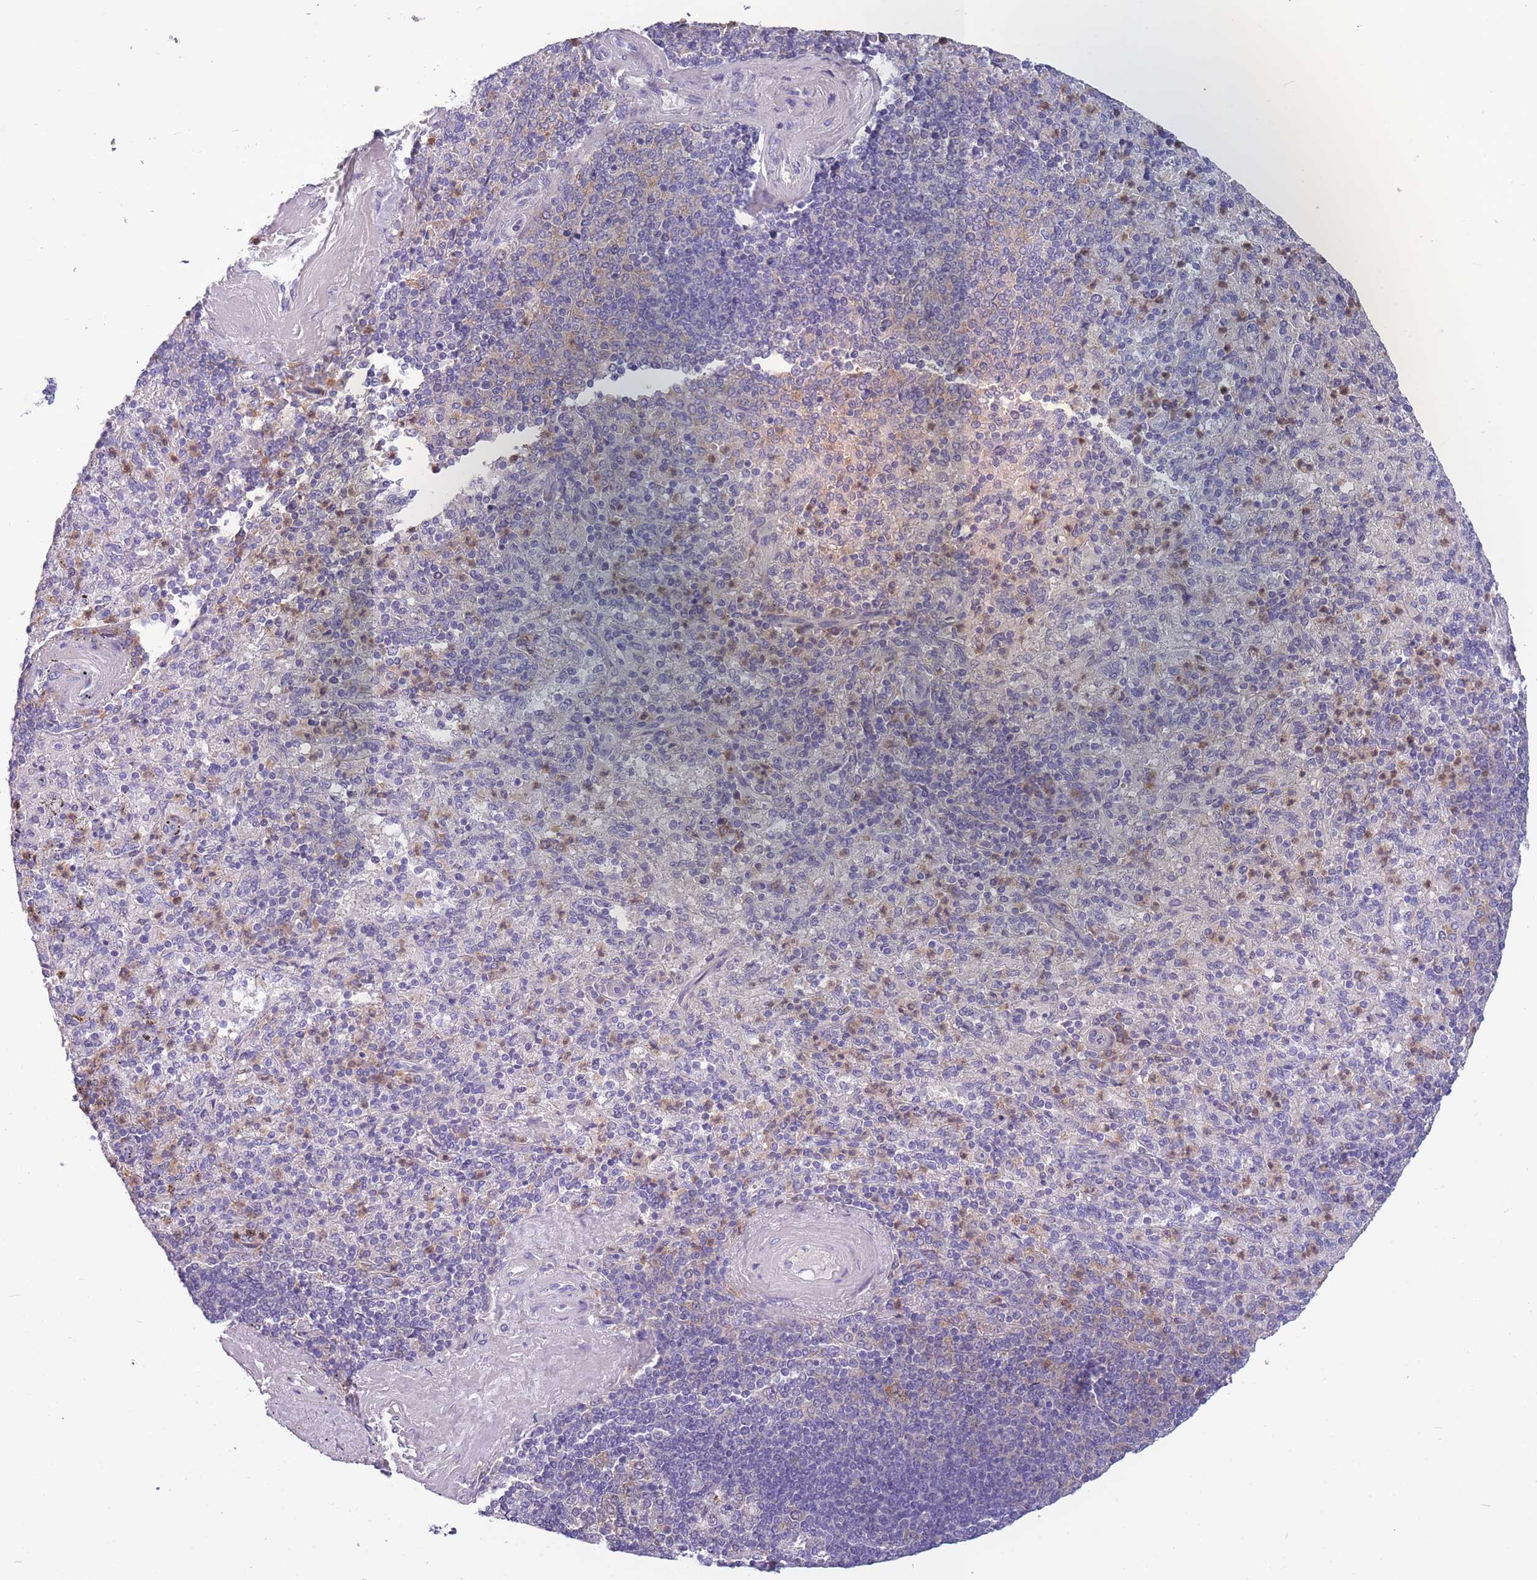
{"staining": {"intensity": "weak", "quantity": "<25%", "location": "cytoplasmic/membranous"}, "tissue": "spleen", "cell_type": "Cells in red pulp", "image_type": "normal", "snomed": [{"axis": "morphology", "description": "Normal tissue, NOS"}, {"axis": "topography", "description": "Spleen"}], "caption": "Histopathology image shows no protein staining in cells in red pulp of unremarkable spleen.", "gene": "NDUFAF6", "patient": {"sex": "male", "age": 82}}